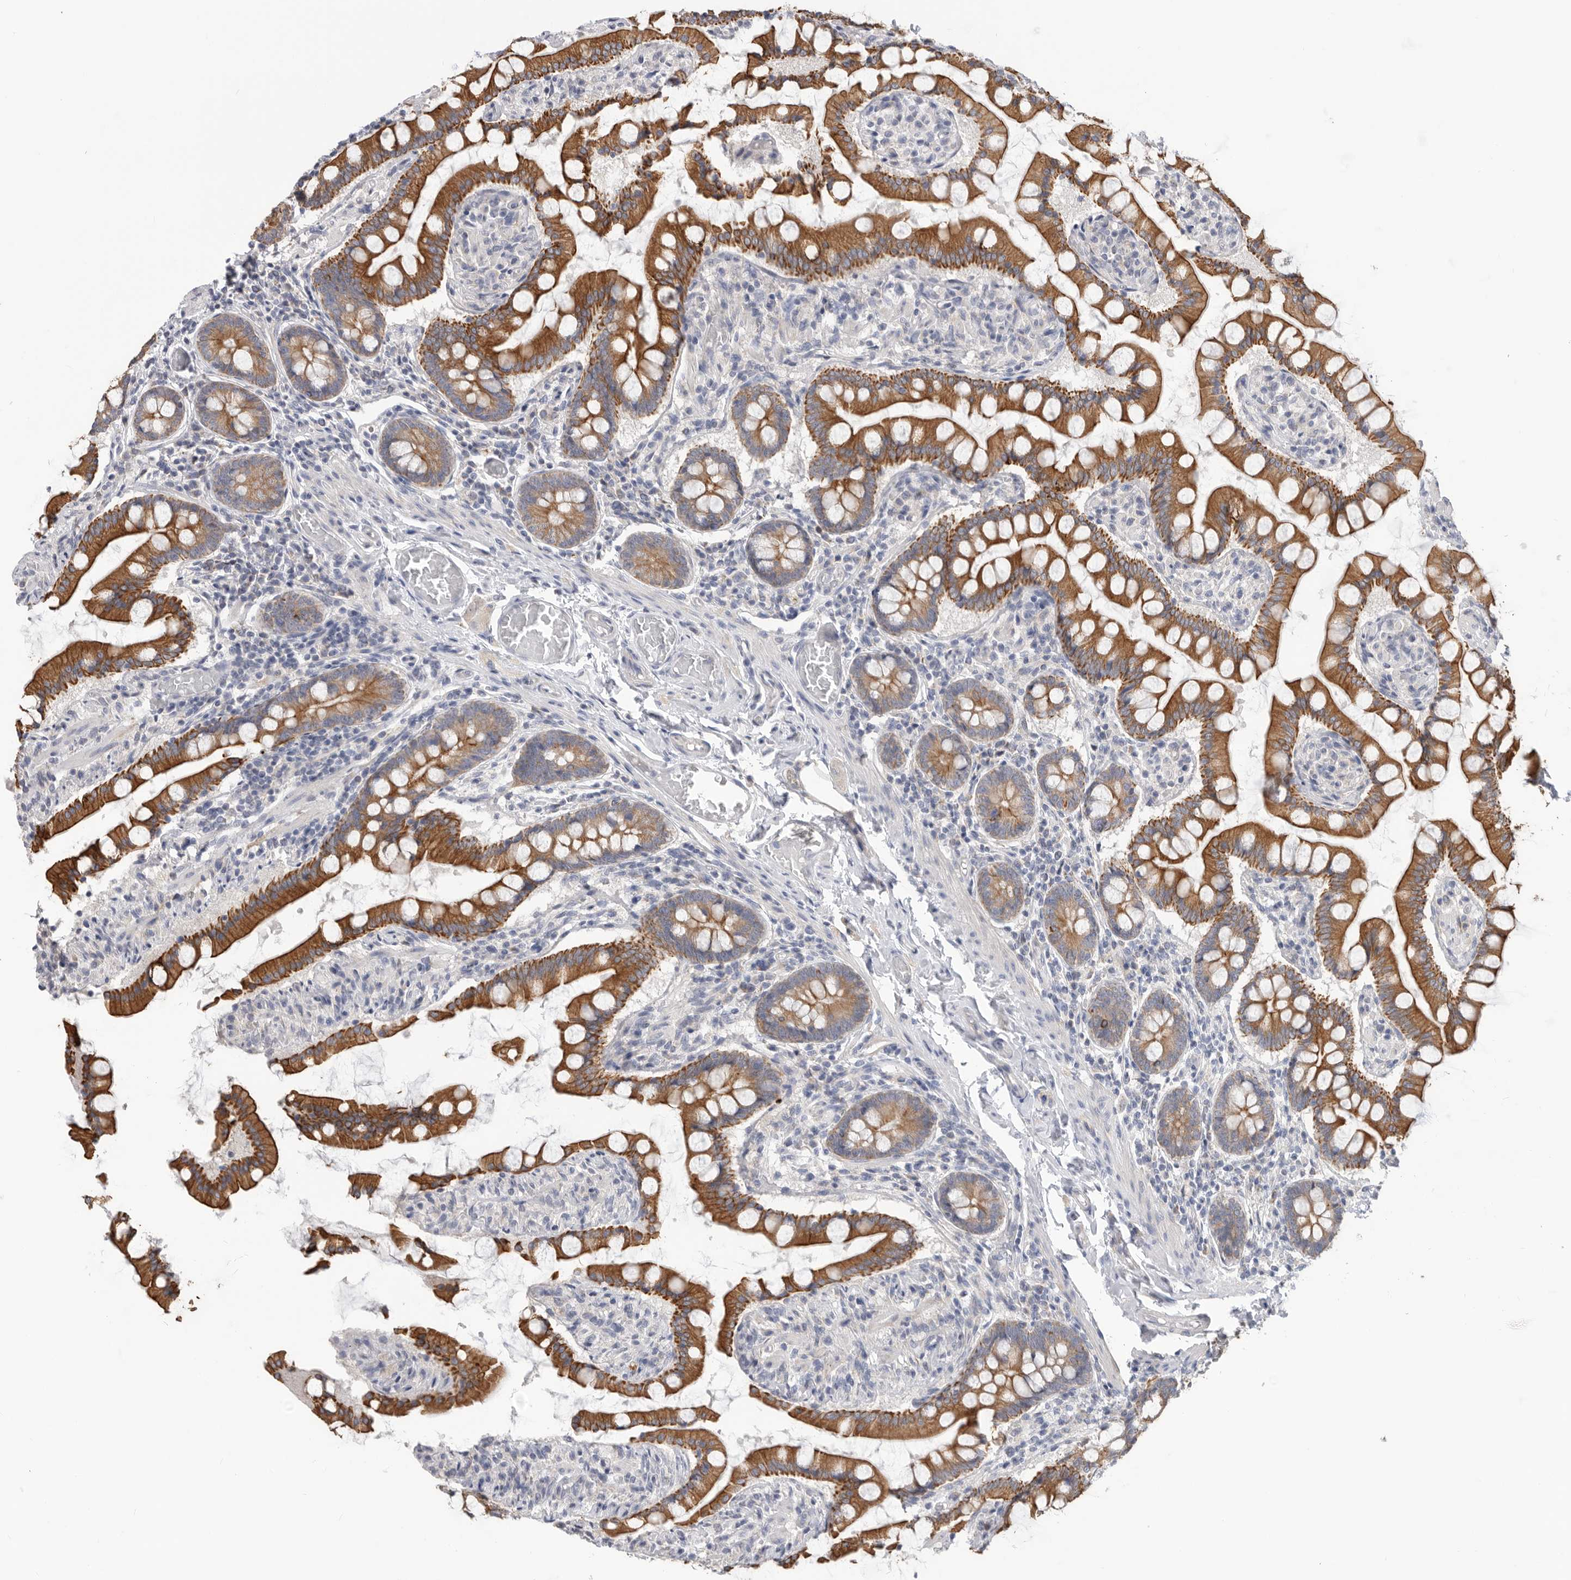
{"staining": {"intensity": "strong", "quantity": ">75%", "location": "cytoplasmic/membranous"}, "tissue": "small intestine", "cell_type": "Glandular cells", "image_type": "normal", "snomed": [{"axis": "morphology", "description": "Normal tissue, NOS"}, {"axis": "topography", "description": "Small intestine"}], "caption": "The immunohistochemical stain highlights strong cytoplasmic/membranous staining in glandular cells of benign small intestine.", "gene": "MTFR1L", "patient": {"sex": "male", "age": 41}}